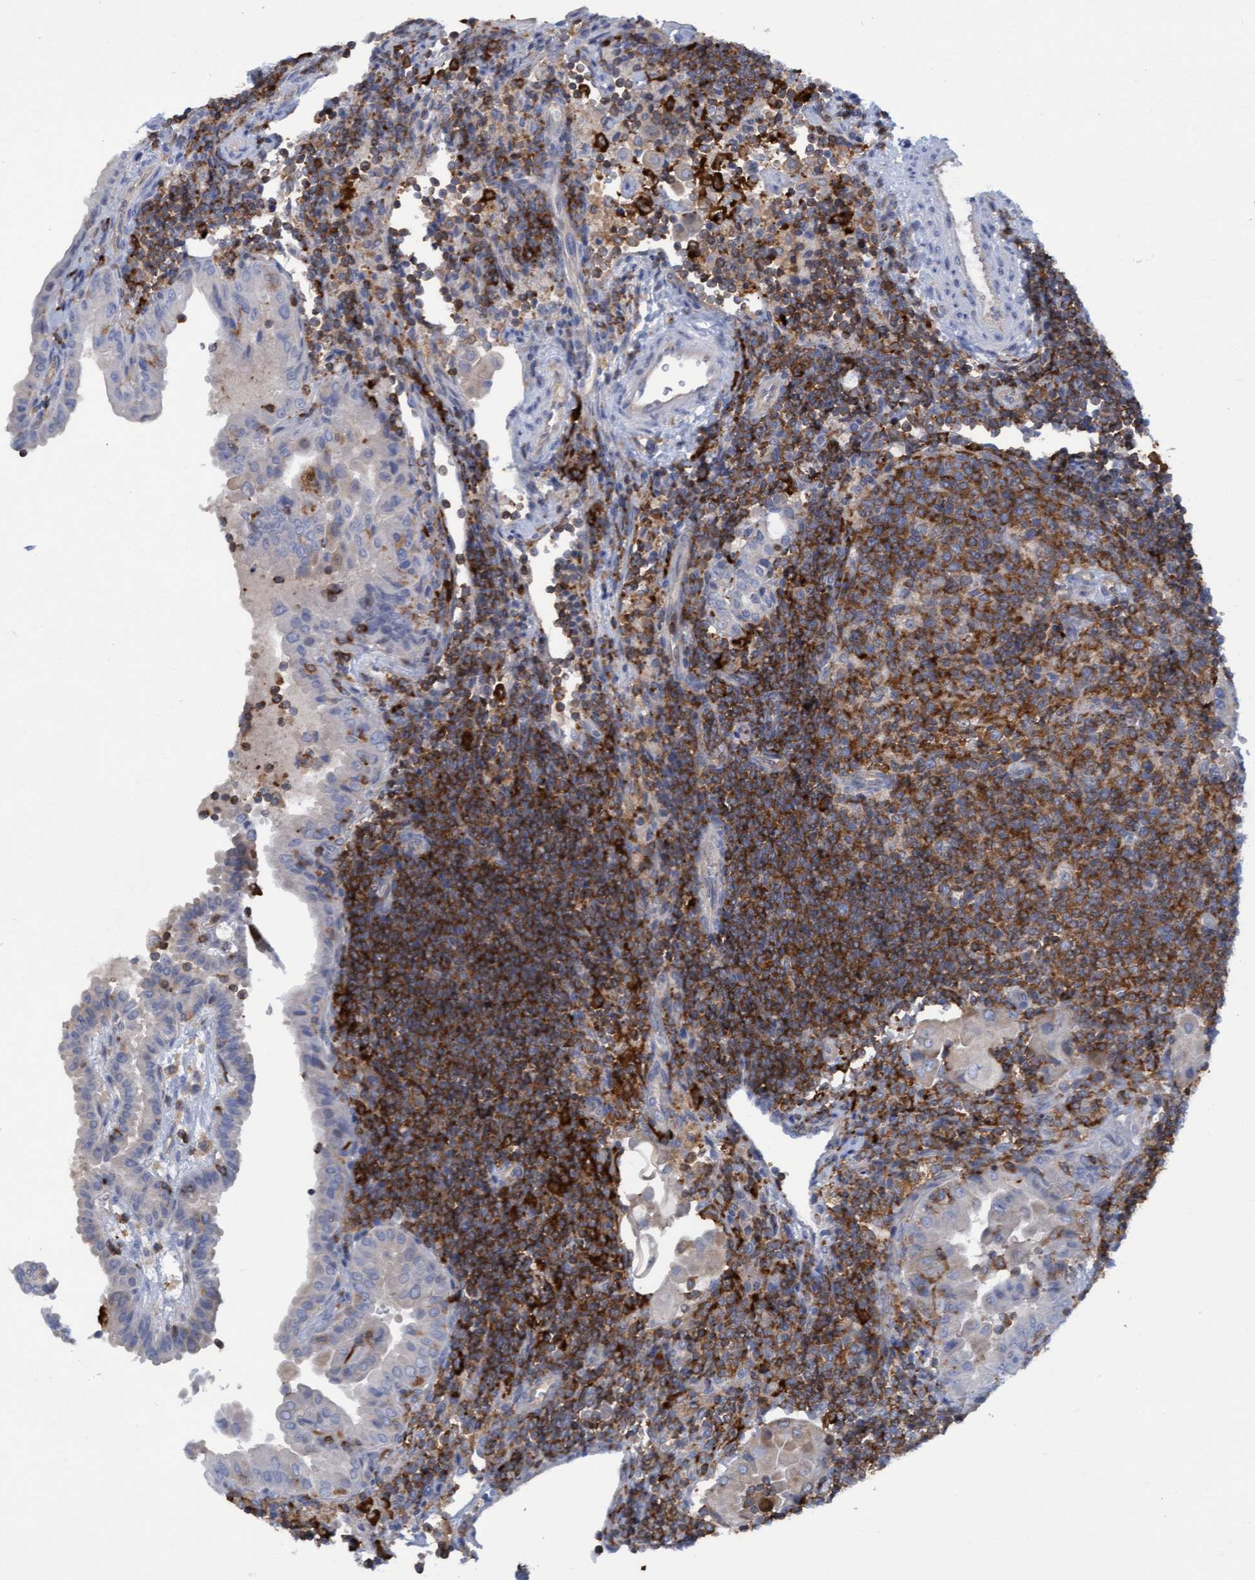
{"staining": {"intensity": "weak", "quantity": "<25%", "location": "cytoplasmic/membranous"}, "tissue": "thyroid cancer", "cell_type": "Tumor cells", "image_type": "cancer", "snomed": [{"axis": "morphology", "description": "Papillary adenocarcinoma, NOS"}, {"axis": "topography", "description": "Thyroid gland"}], "caption": "The histopathology image reveals no significant expression in tumor cells of thyroid papillary adenocarcinoma.", "gene": "FNBP1", "patient": {"sex": "male", "age": 33}}